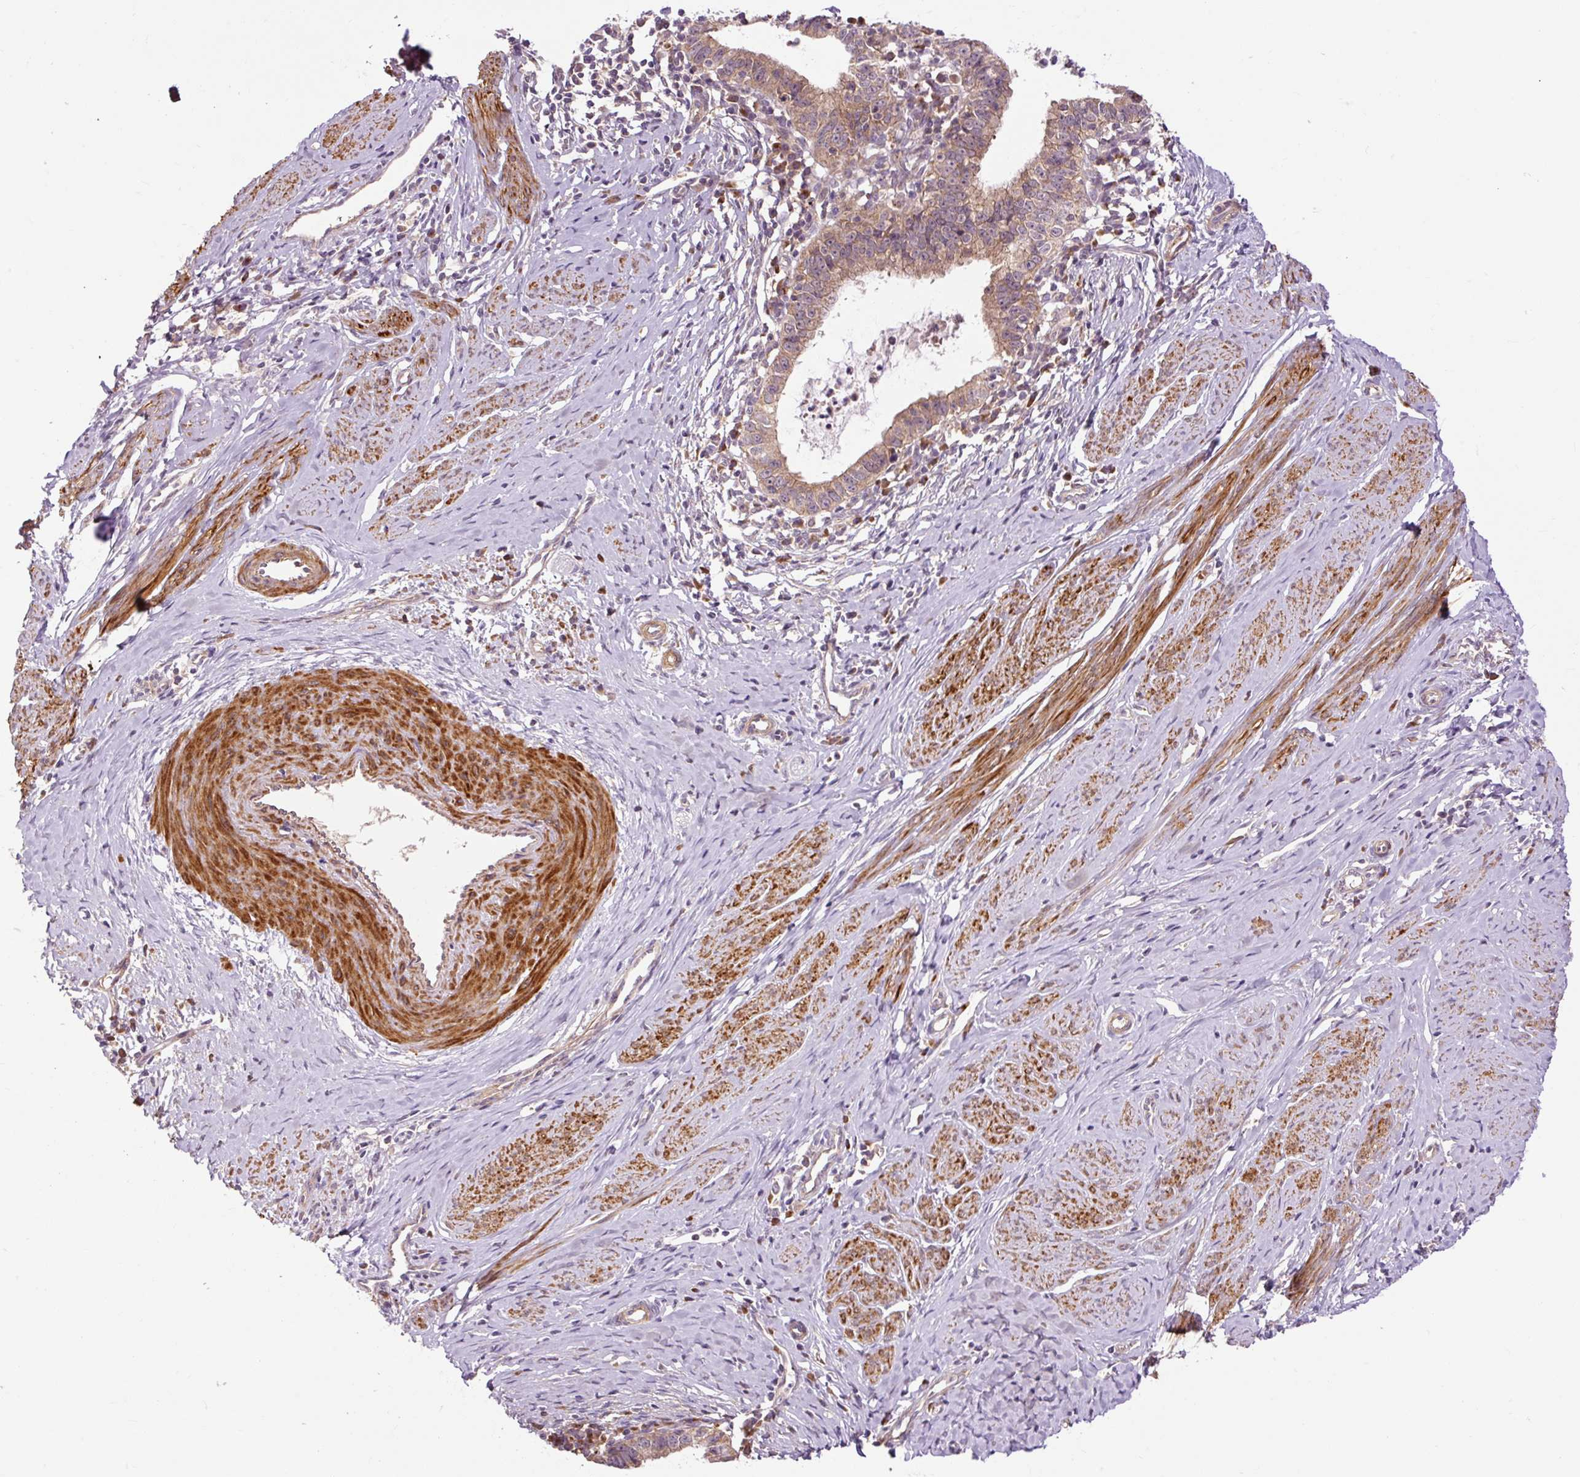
{"staining": {"intensity": "weak", "quantity": ">75%", "location": "cytoplasmic/membranous"}, "tissue": "cervical cancer", "cell_type": "Tumor cells", "image_type": "cancer", "snomed": [{"axis": "morphology", "description": "Adenocarcinoma, NOS"}, {"axis": "topography", "description": "Cervix"}], "caption": "Adenocarcinoma (cervical) was stained to show a protein in brown. There is low levels of weak cytoplasmic/membranous expression in about >75% of tumor cells.", "gene": "RIPOR3", "patient": {"sex": "female", "age": 36}}